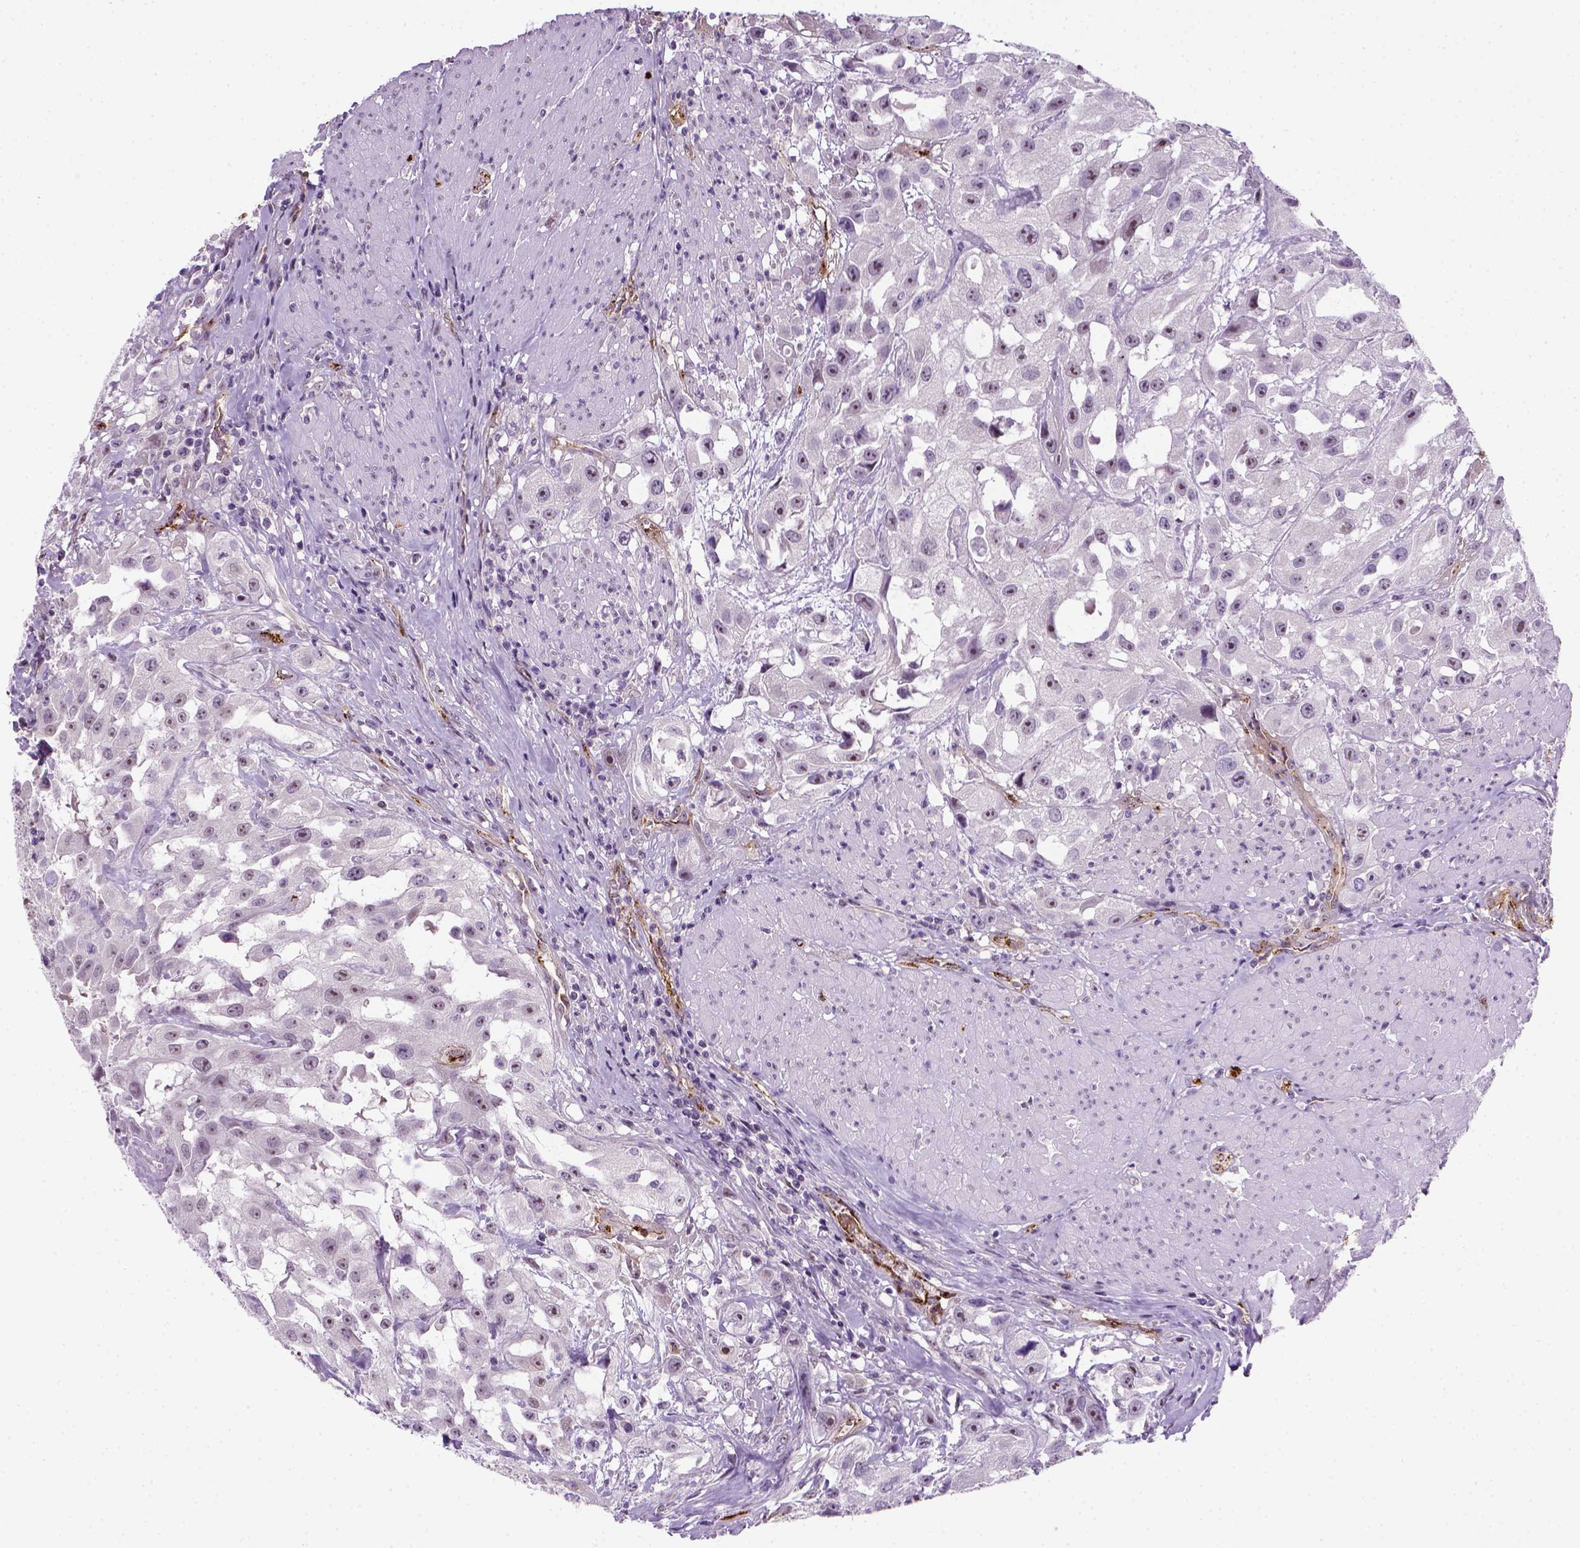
{"staining": {"intensity": "negative", "quantity": "none", "location": "none"}, "tissue": "urothelial cancer", "cell_type": "Tumor cells", "image_type": "cancer", "snomed": [{"axis": "morphology", "description": "Urothelial carcinoma, High grade"}, {"axis": "topography", "description": "Urinary bladder"}], "caption": "Urothelial cancer was stained to show a protein in brown. There is no significant staining in tumor cells.", "gene": "VWF", "patient": {"sex": "male", "age": 79}}